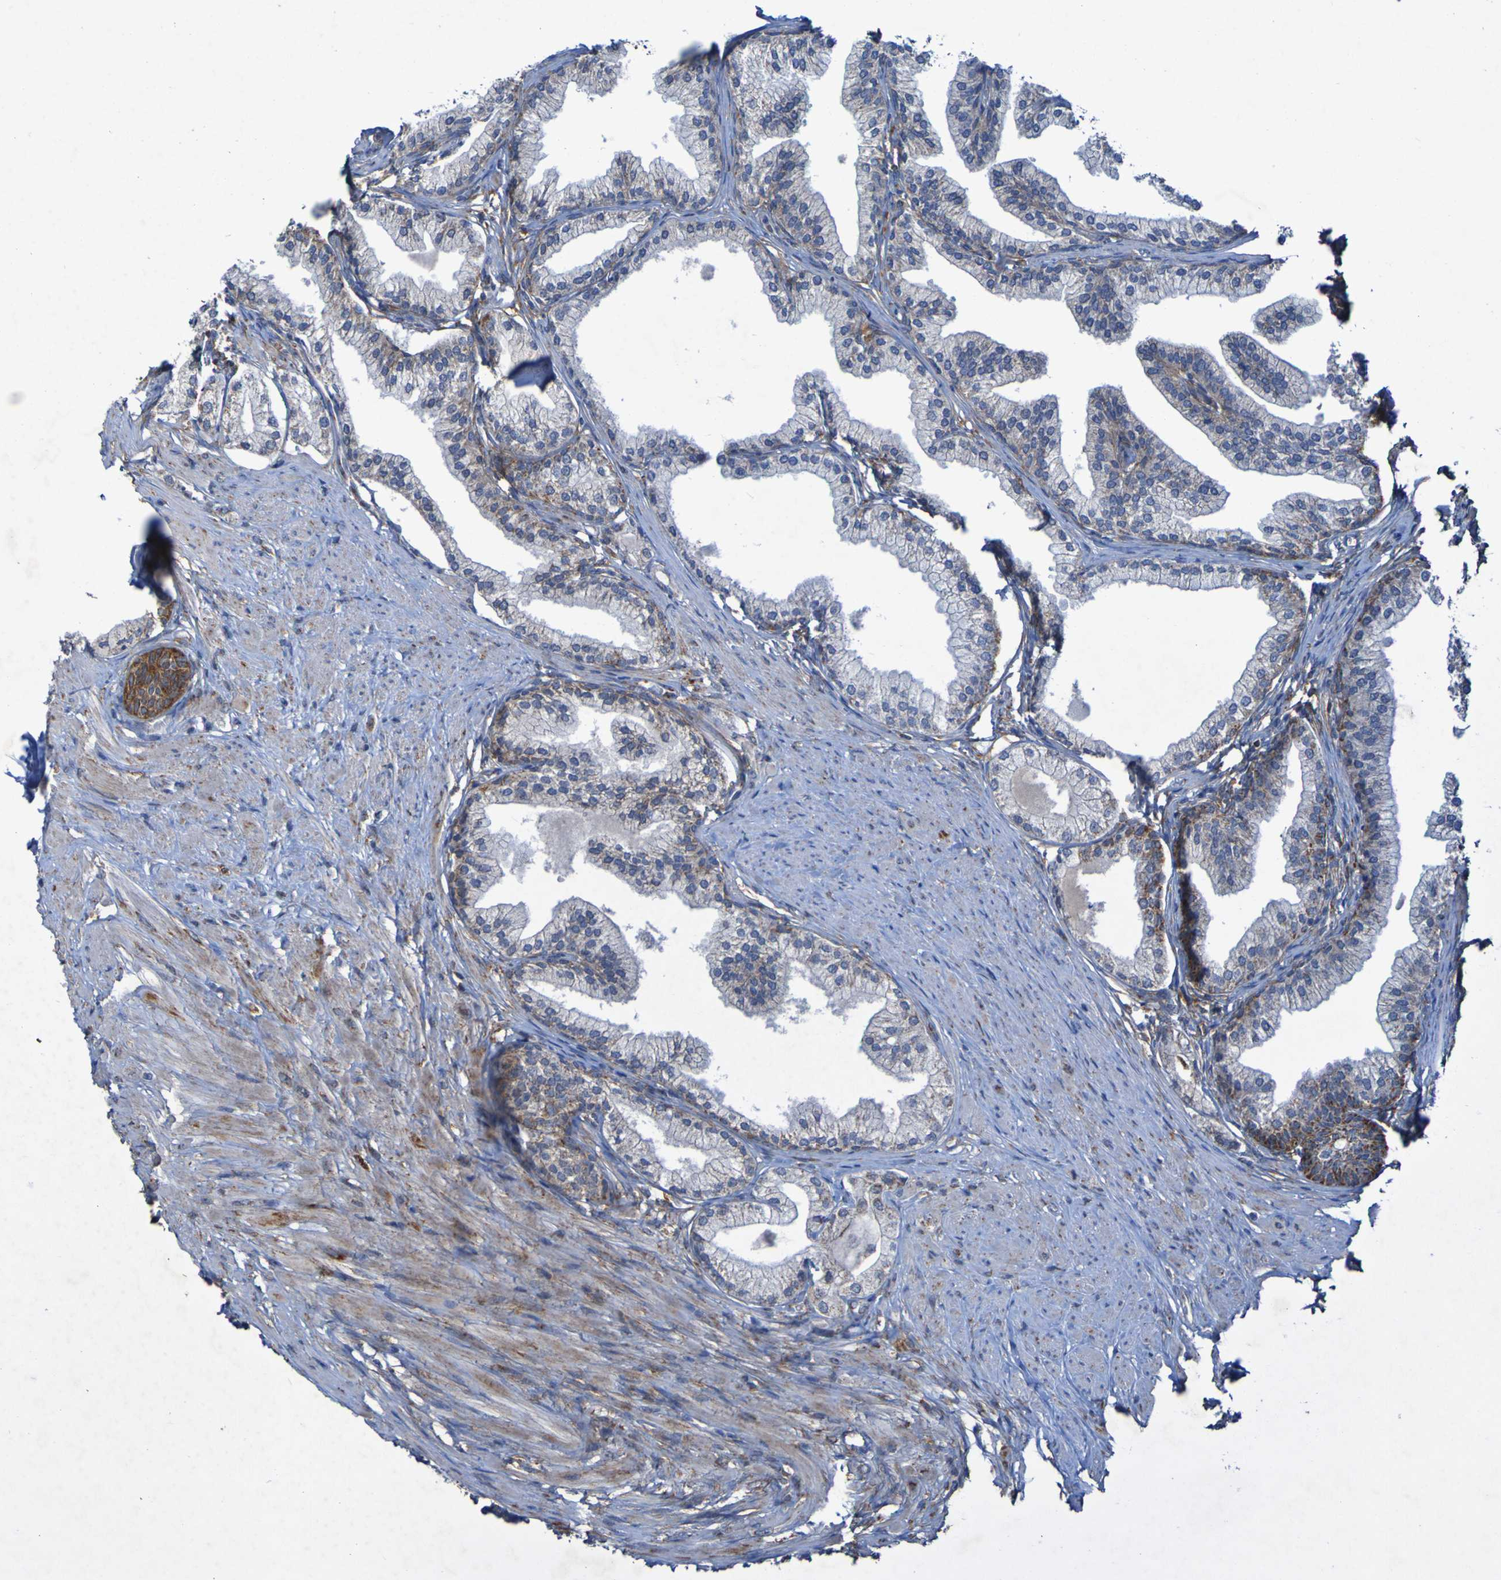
{"staining": {"intensity": "moderate", "quantity": "25%-75%", "location": "cytoplasmic/membranous"}, "tissue": "prostate", "cell_type": "Glandular cells", "image_type": "normal", "snomed": [{"axis": "morphology", "description": "Normal tissue, NOS"}, {"axis": "morphology", "description": "Urothelial carcinoma, Low grade"}, {"axis": "topography", "description": "Urinary bladder"}, {"axis": "topography", "description": "Prostate"}], "caption": "This micrograph shows immunohistochemistry staining of unremarkable human prostate, with medium moderate cytoplasmic/membranous staining in about 25%-75% of glandular cells.", "gene": "CCDC51", "patient": {"sex": "male", "age": 60}}